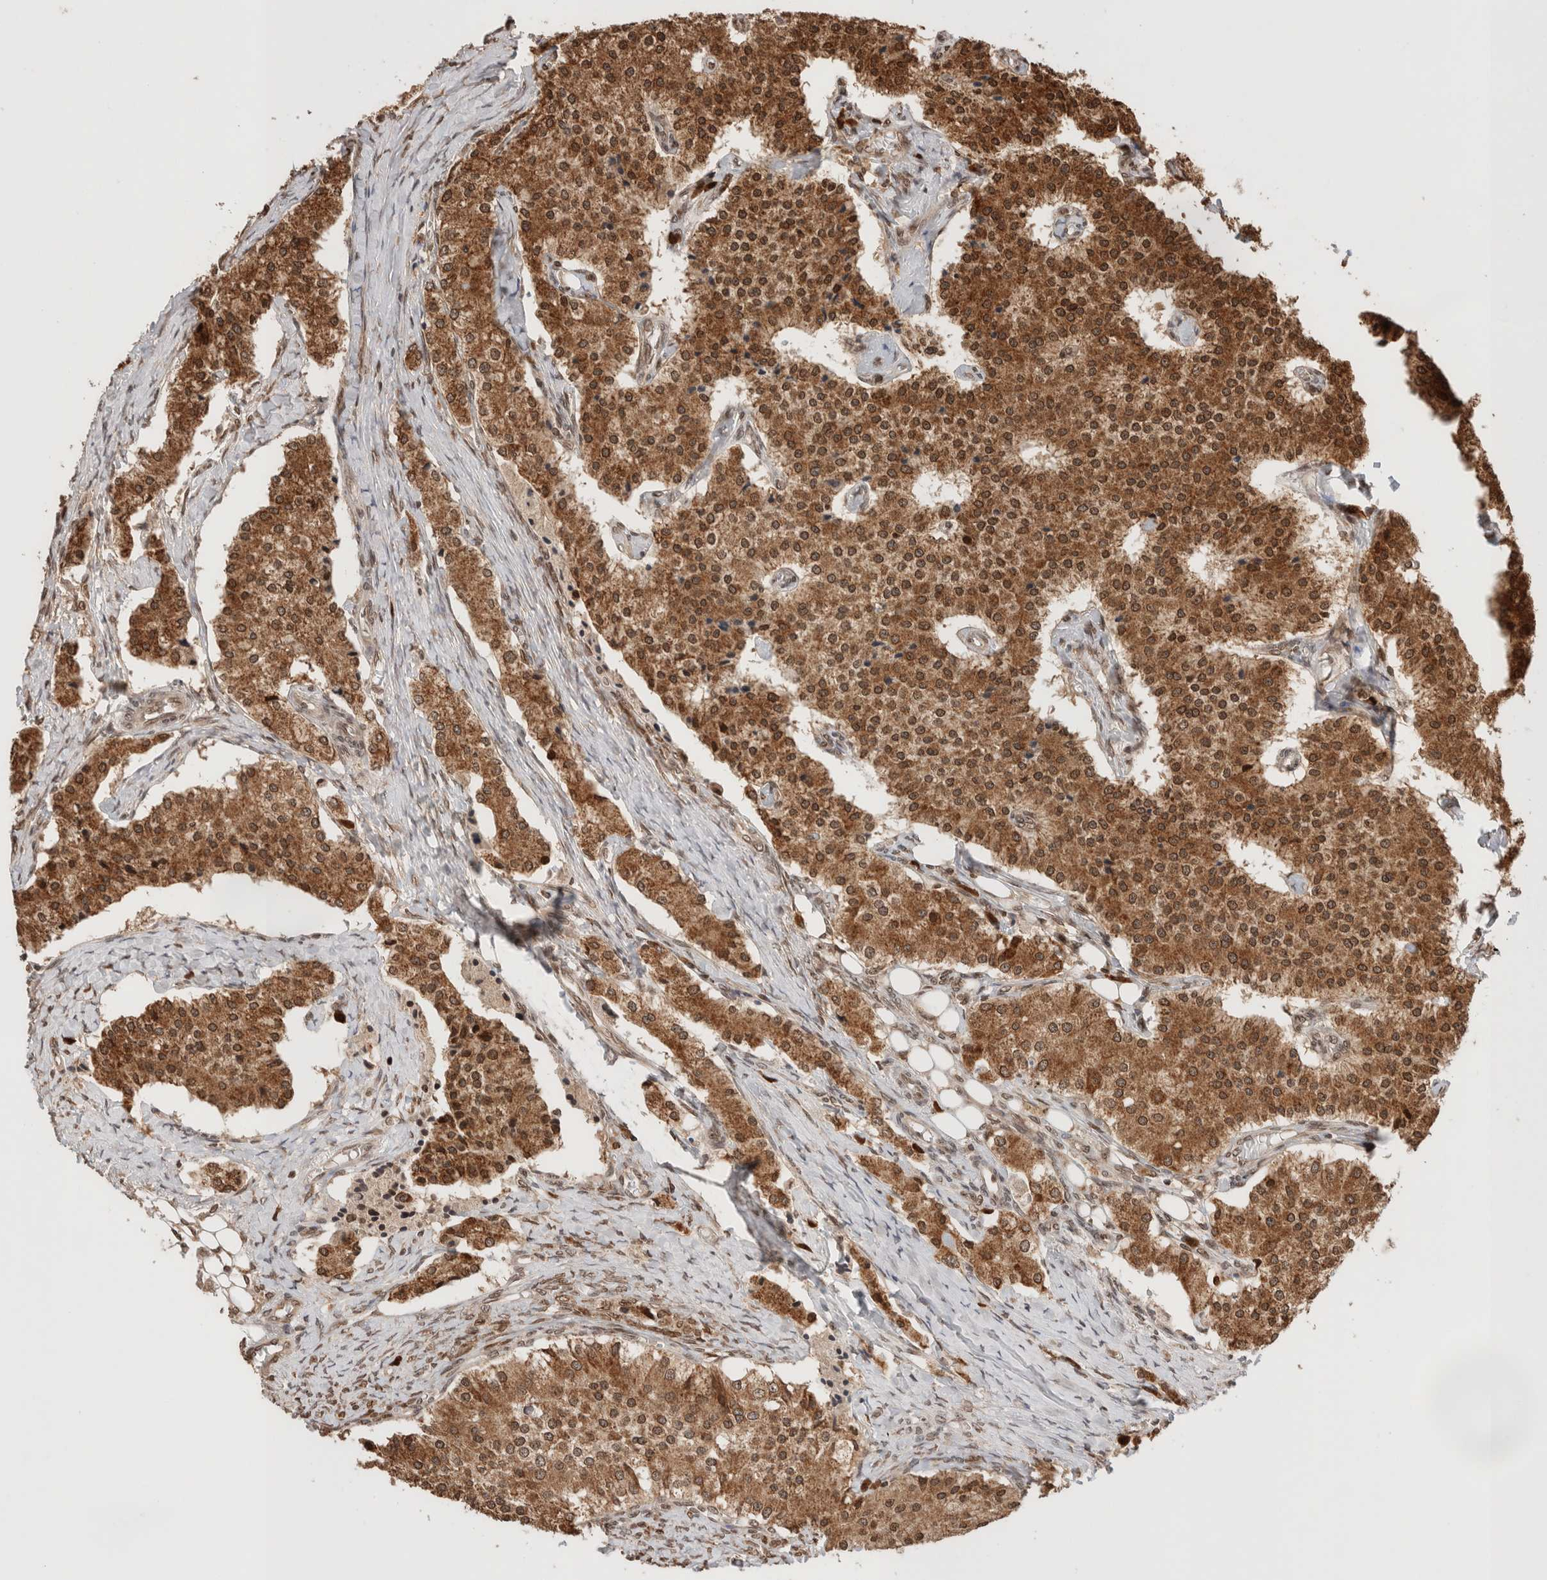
{"staining": {"intensity": "strong", "quantity": ">75%", "location": "cytoplasmic/membranous,nuclear"}, "tissue": "carcinoid", "cell_type": "Tumor cells", "image_type": "cancer", "snomed": [{"axis": "morphology", "description": "Carcinoid, malignant, NOS"}, {"axis": "topography", "description": "Colon"}], "caption": "Human carcinoid stained with a brown dye exhibits strong cytoplasmic/membranous and nuclear positive staining in about >75% of tumor cells.", "gene": "TPR", "patient": {"sex": "female", "age": 52}}